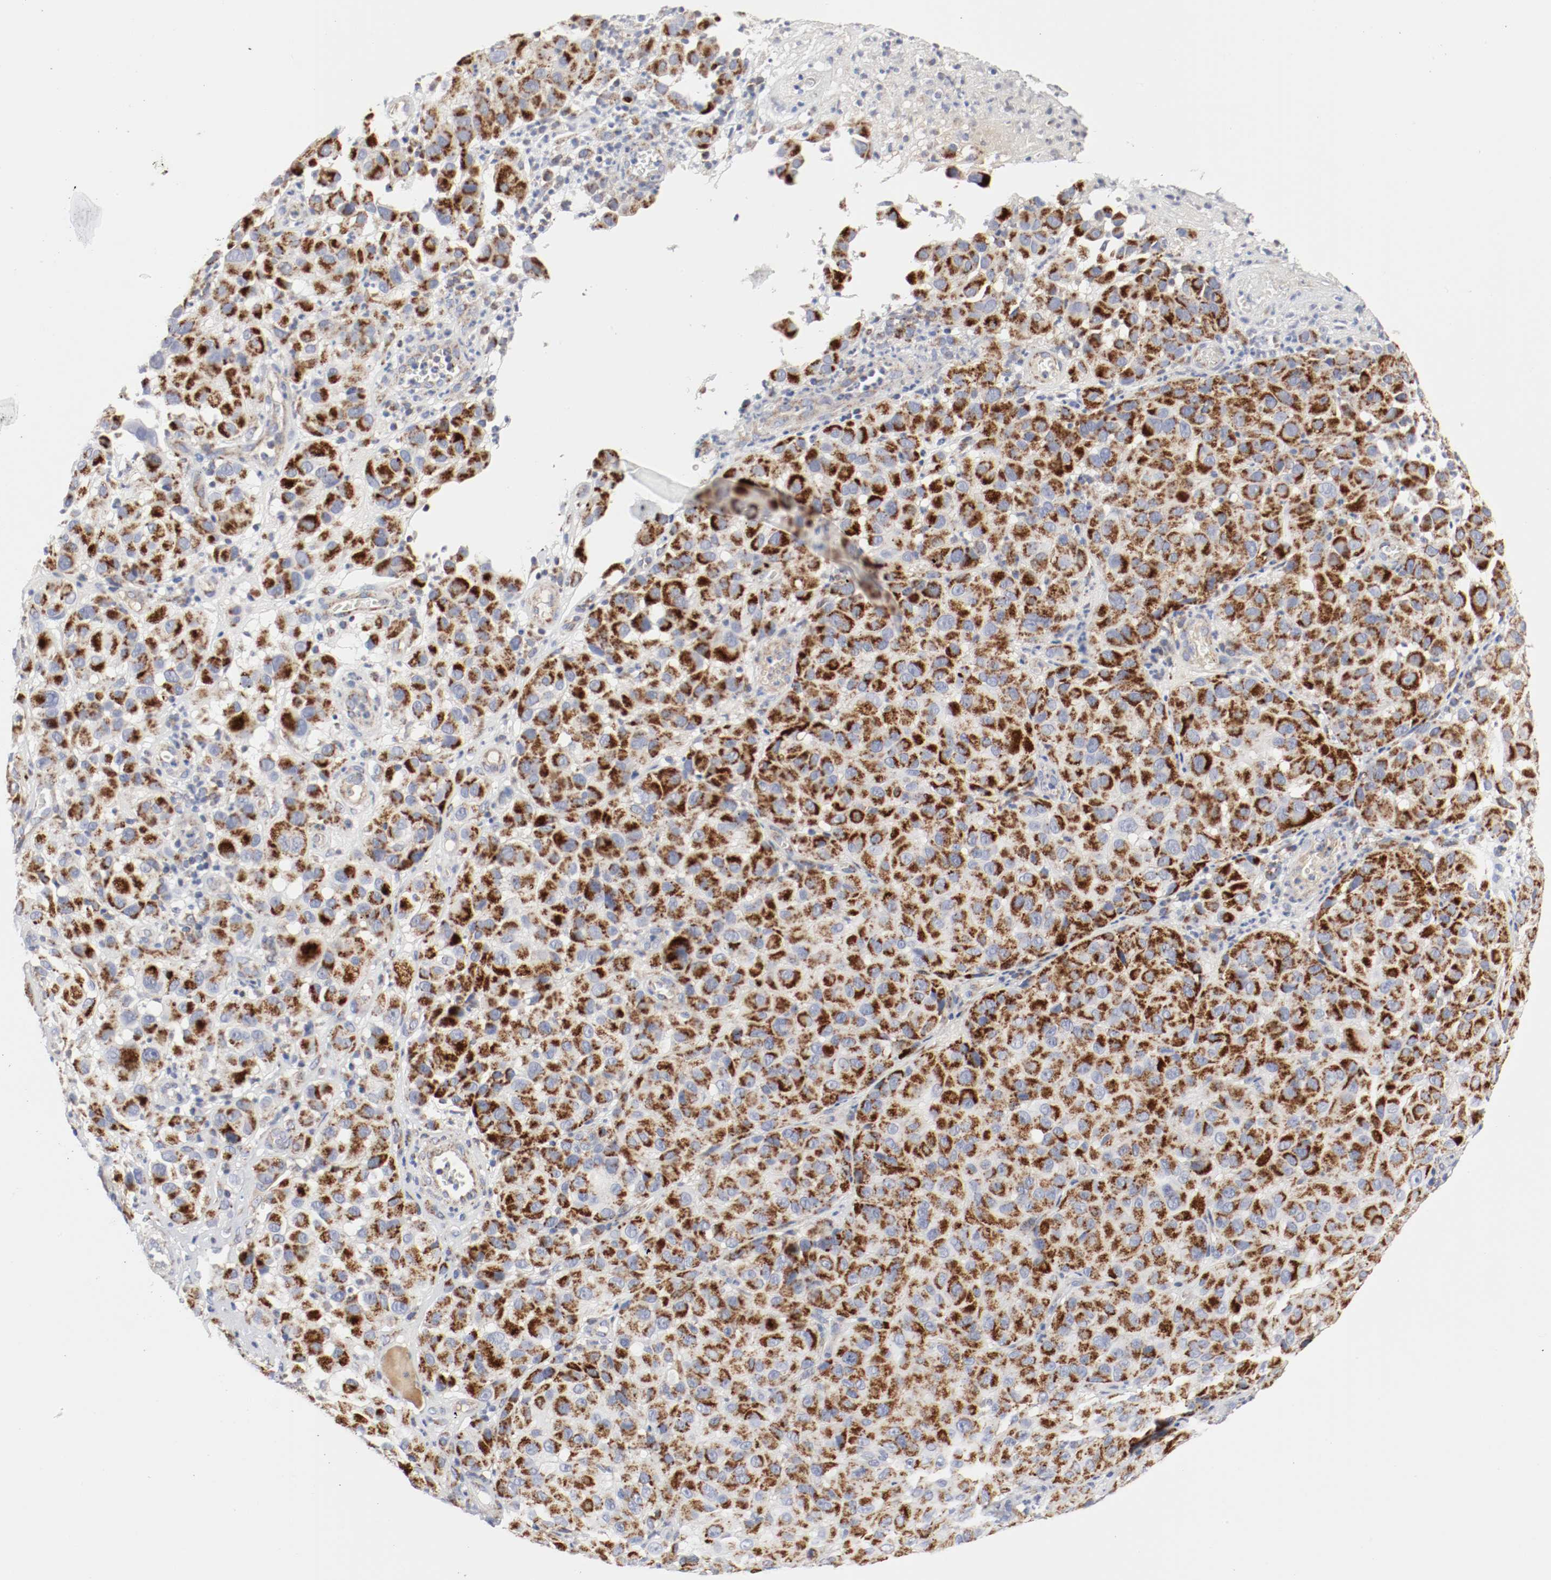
{"staining": {"intensity": "strong", "quantity": ">75%", "location": "cytoplasmic/membranous"}, "tissue": "melanoma", "cell_type": "Tumor cells", "image_type": "cancer", "snomed": [{"axis": "morphology", "description": "Malignant melanoma, NOS"}, {"axis": "topography", "description": "Skin"}], "caption": "Protein staining of malignant melanoma tissue displays strong cytoplasmic/membranous positivity in approximately >75% of tumor cells. The staining is performed using DAB (3,3'-diaminobenzidine) brown chromogen to label protein expression. The nuclei are counter-stained blue using hematoxylin.", "gene": "AFG3L2", "patient": {"sex": "female", "age": 21}}